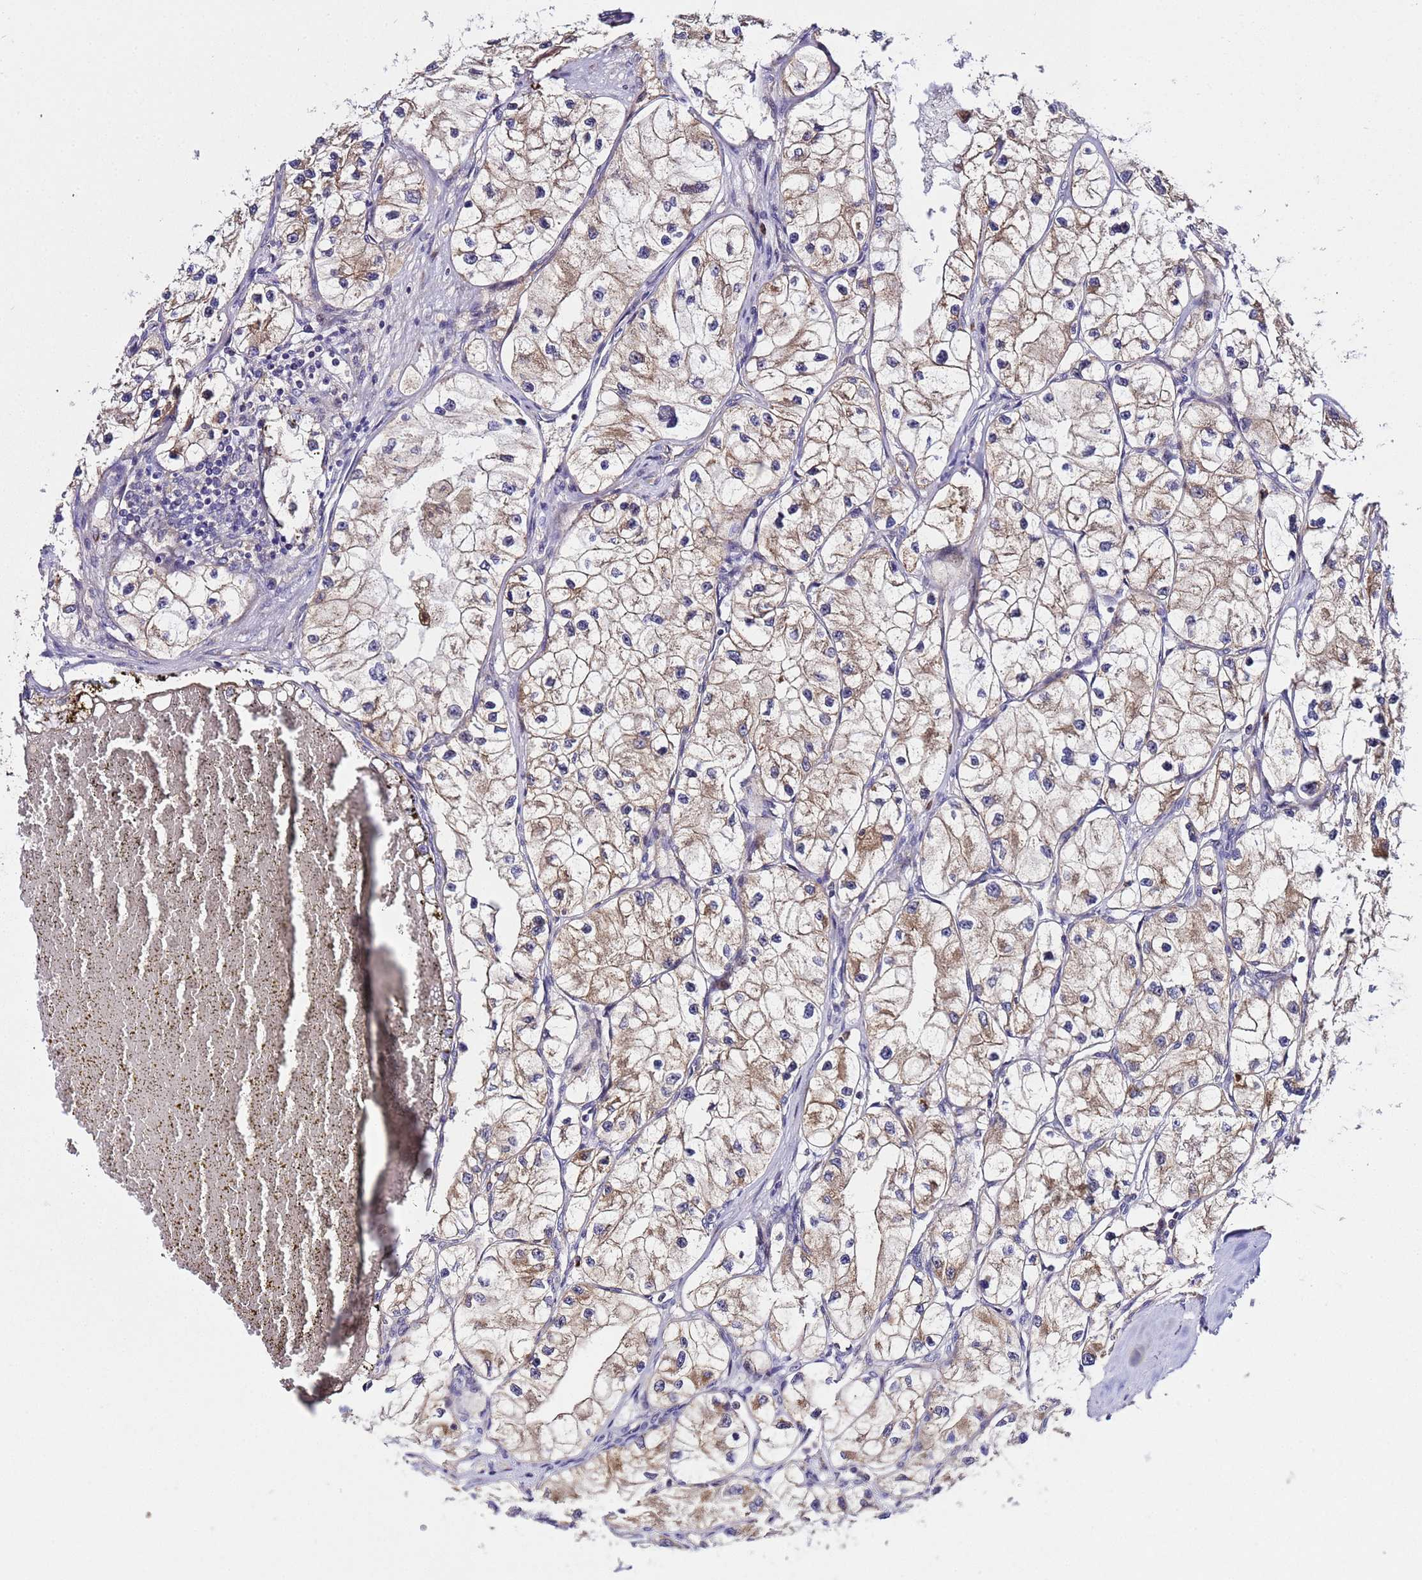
{"staining": {"intensity": "weak", "quantity": "25%-75%", "location": "cytoplasmic/membranous"}, "tissue": "renal cancer", "cell_type": "Tumor cells", "image_type": "cancer", "snomed": [{"axis": "morphology", "description": "Adenocarcinoma, NOS"}, {"axis": "topography", "description": "Kidney"}], "caption": "Renal adenocarcinoma was stained to show a protein in brown. There is low levels of weak cytoplasmic/membranous expression in about 25%-75% of tumor cells.", "gene": "PLXDC2", "patient": {"sex": "female", "age": 57}}